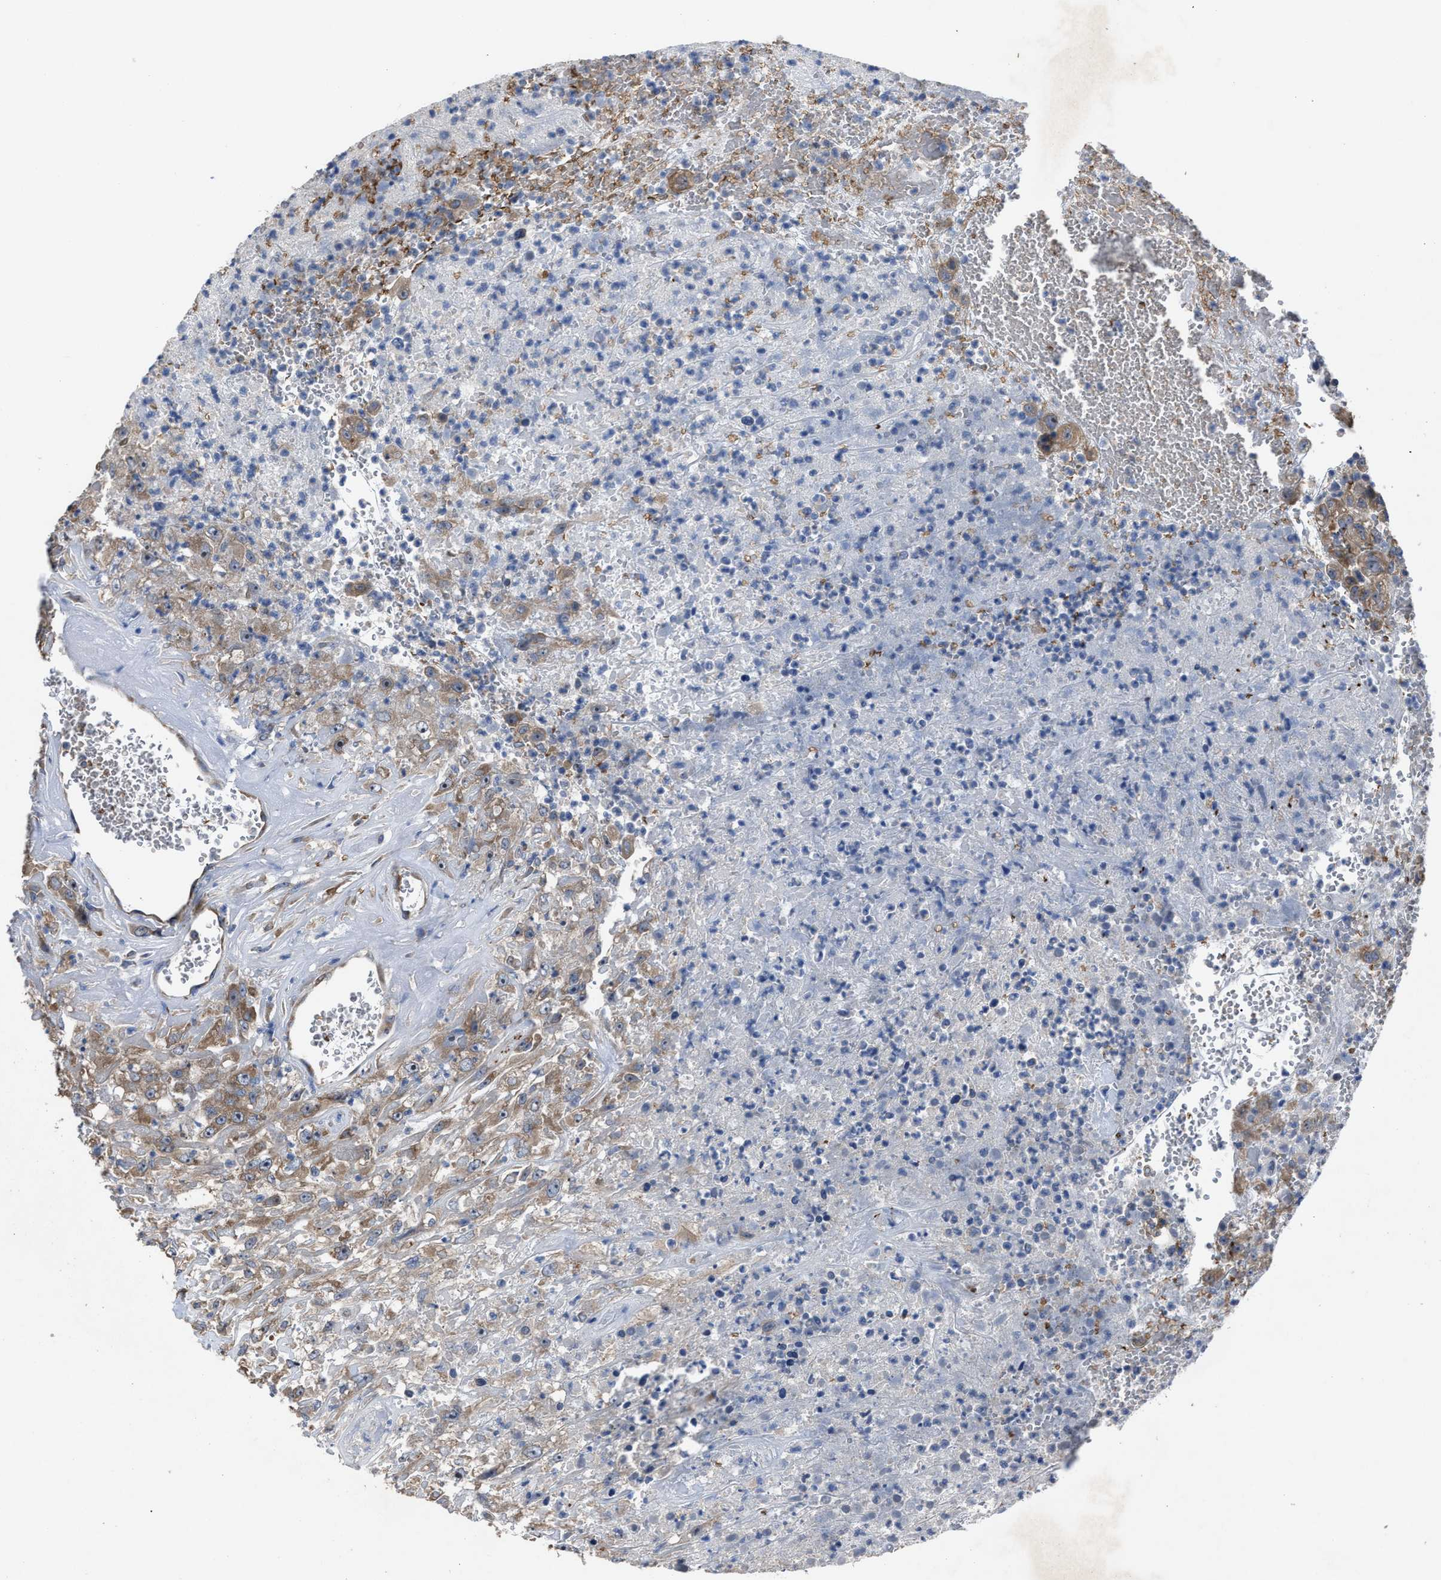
{"staining": {"intensity": "moderate", "quantity": ">75%", "location": "cytoplasmic/membranous"}, "tissue": "urothelial cancer", "cell_type": "Tumor cells", "image_type": "cancer", "snomed": [{"axis": "morphology", "description": "Urothelial carcinoma, High grade"}, {"axis": "topography", "description": "Urinary bladder"}], "caption": "Urothelial cancer stained with a protein marker displays moderate staining in tumor cells.", "gene": "UPF1", "patient": {"sex": "male", "age": 46}}